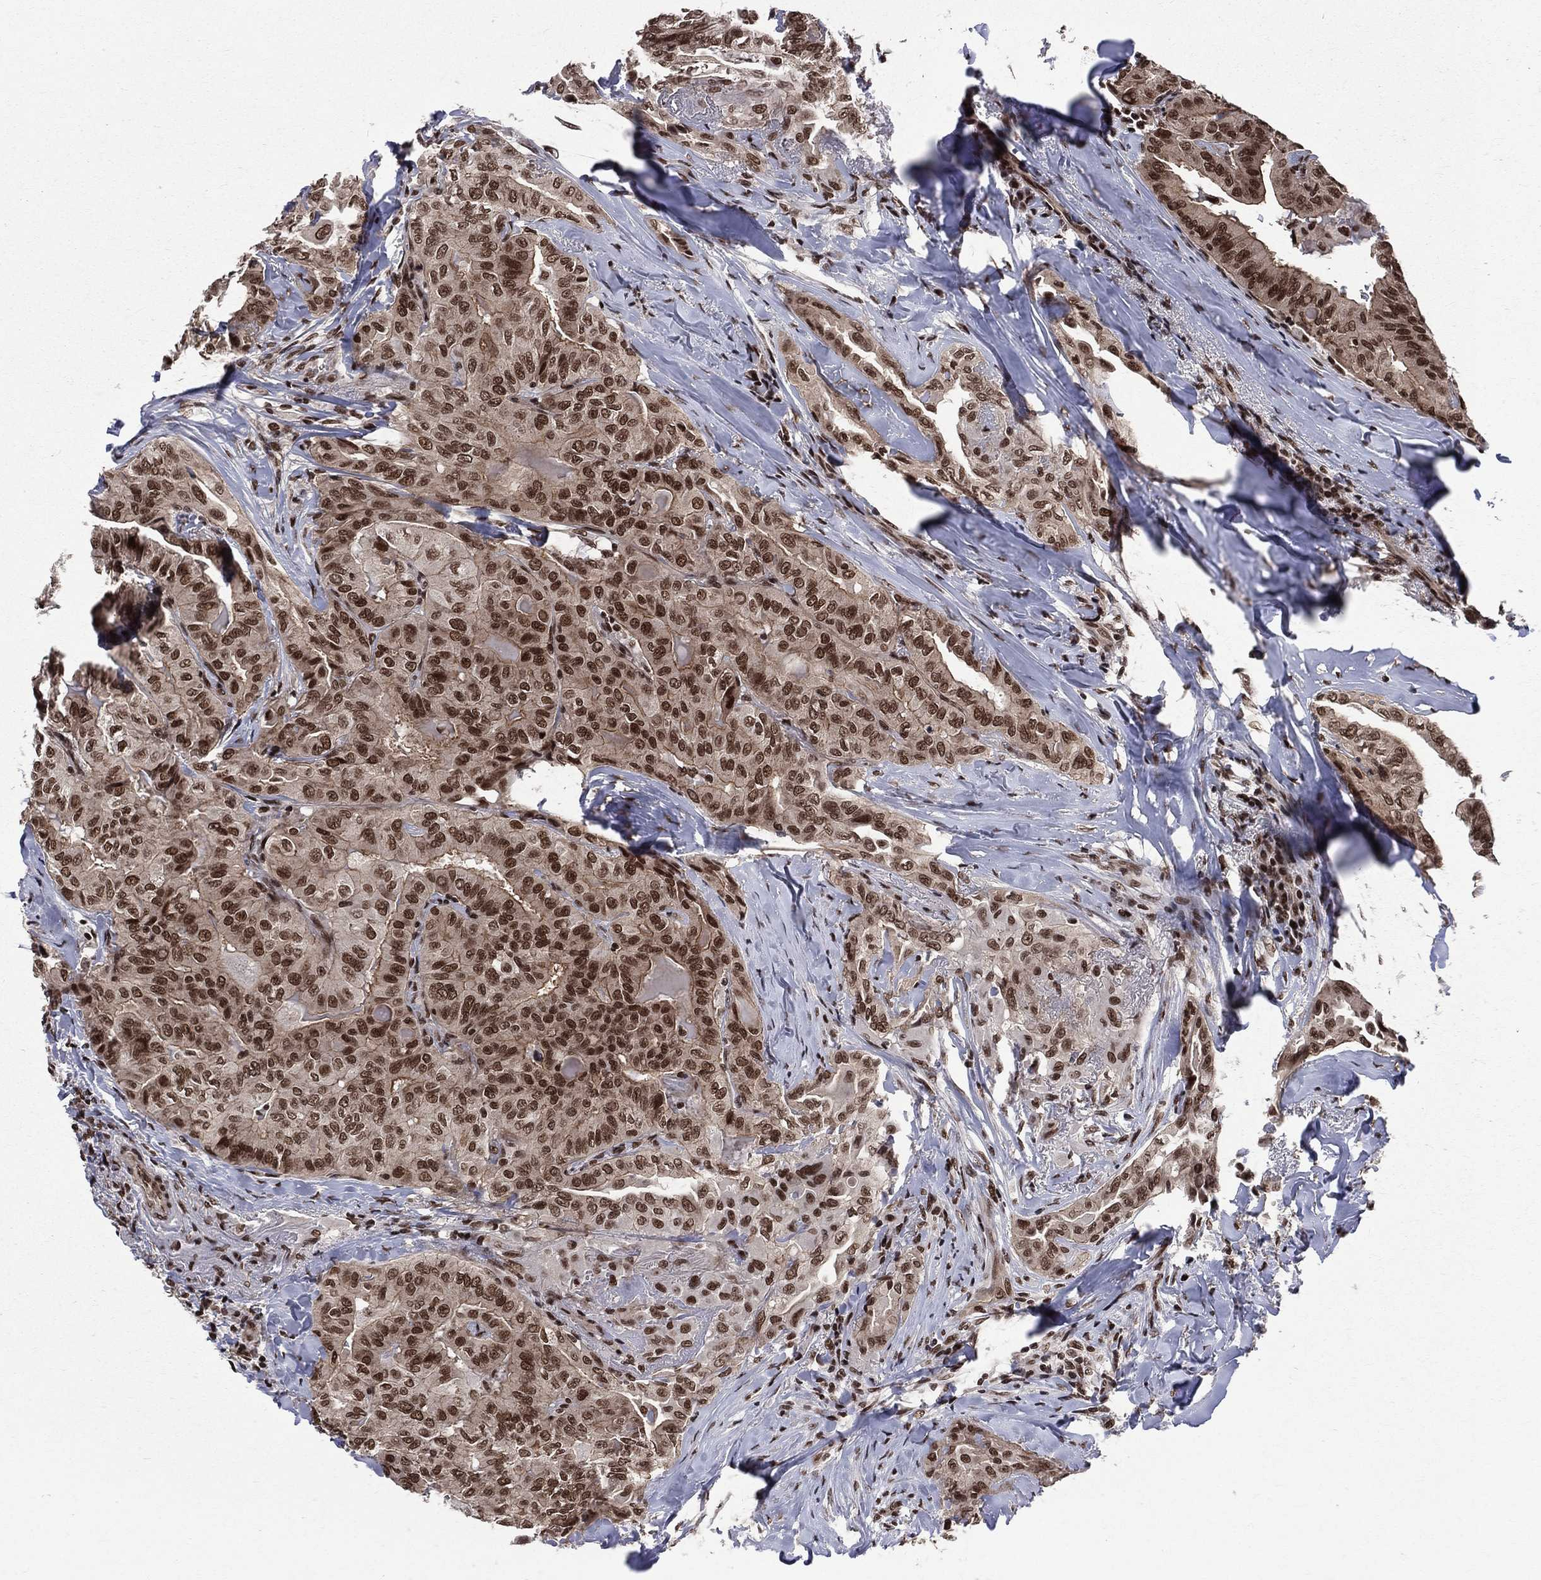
{"staining": {"intensity": "strong", "quantity": ">75%", "location": "nuclear"}, "tissue": "thyroid cancer", "cell_type": "Tumor cells", "image_type": "cancer", "snomed": [{"axis": "morphology", "description": "Papillary adenocarcinoma, NOS"}, {"axis": "topography", "description": "Thyroid gland"}], "caption": "Protein staining of thyroid cancer tissue reveals strong nuclear positivity in about >75% of tumor cells.", "gene": "SMC3", "patient": {"sex": "female", "age": 68}}